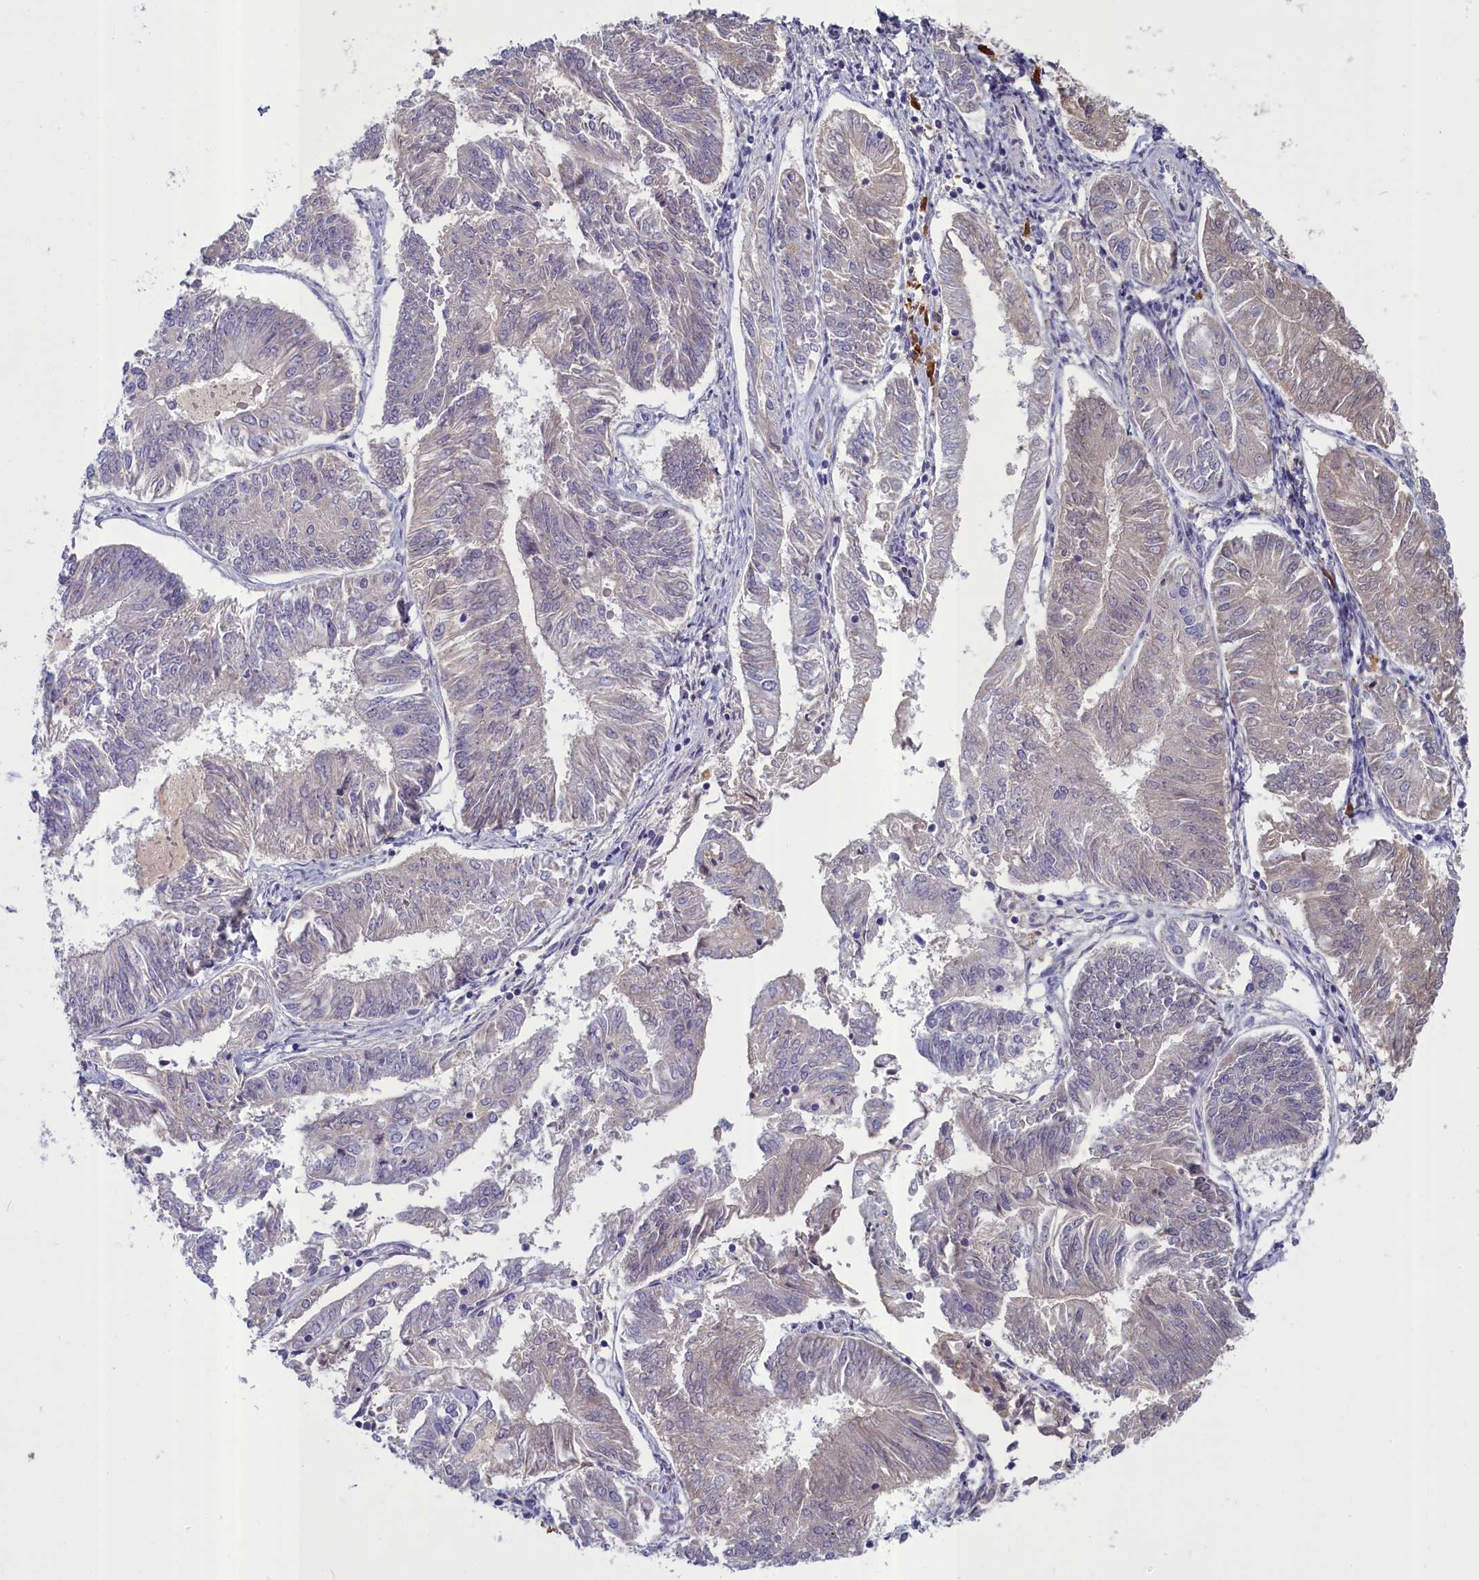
{"staining": {"intensity": "negative", "quantity": "none", "location": "none"}, "tissue": "endometrial cancer", "cell_type": "Tumor cells", "image_type": "cancer", "snomed": [{"axis": "morphology", "description": "Adenocarcinoma, NOS"}, {"axis": "topography", "description": "Endometrium"}], "caption": "This is an IHC histopathology image of endometrial cancer (adenocarcinoma). There is no expression in tumor cells.", "gene": "SV2C", "patient": {"sex": "female", "age": 58}}